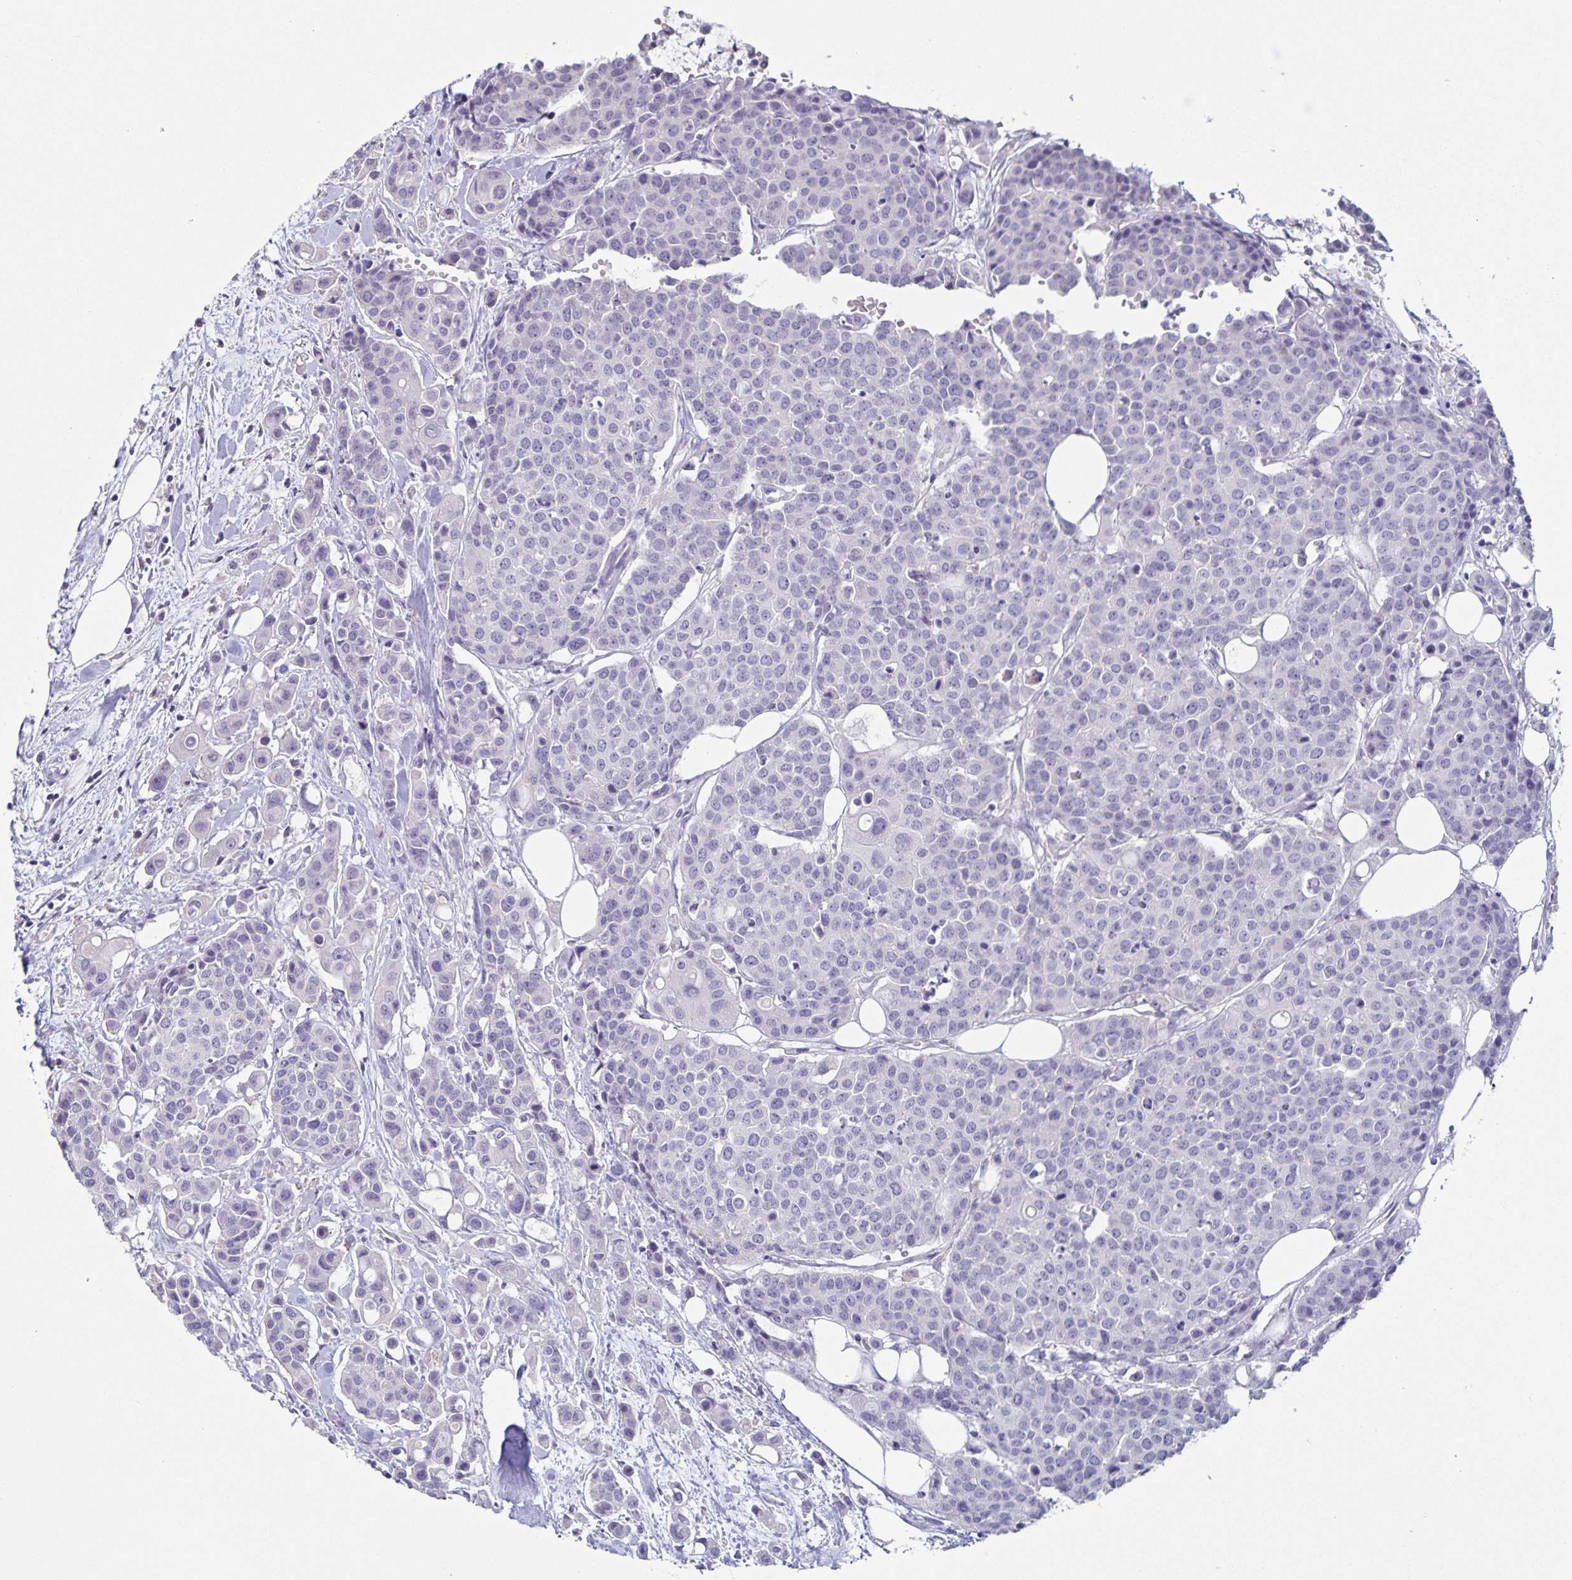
{"staining": {"intensity": "negative", "quantity": "none", "location": "none"}, "tissue": "carcinoid", "cell_type": "Tumor cells", "image_type": "cancer", "snomed": [{"axis": "morphology", "description": "Carcinoid, malignant, NOS"}, {"axis": "topography", "description": "Colon"}], "caption": "Human malignant carcinoid stained for a protein using immunohistochemistry displays no positivity in tumor cells.", "gene": "RPL36A", "patient": {"sex": "male", "age": 81}}